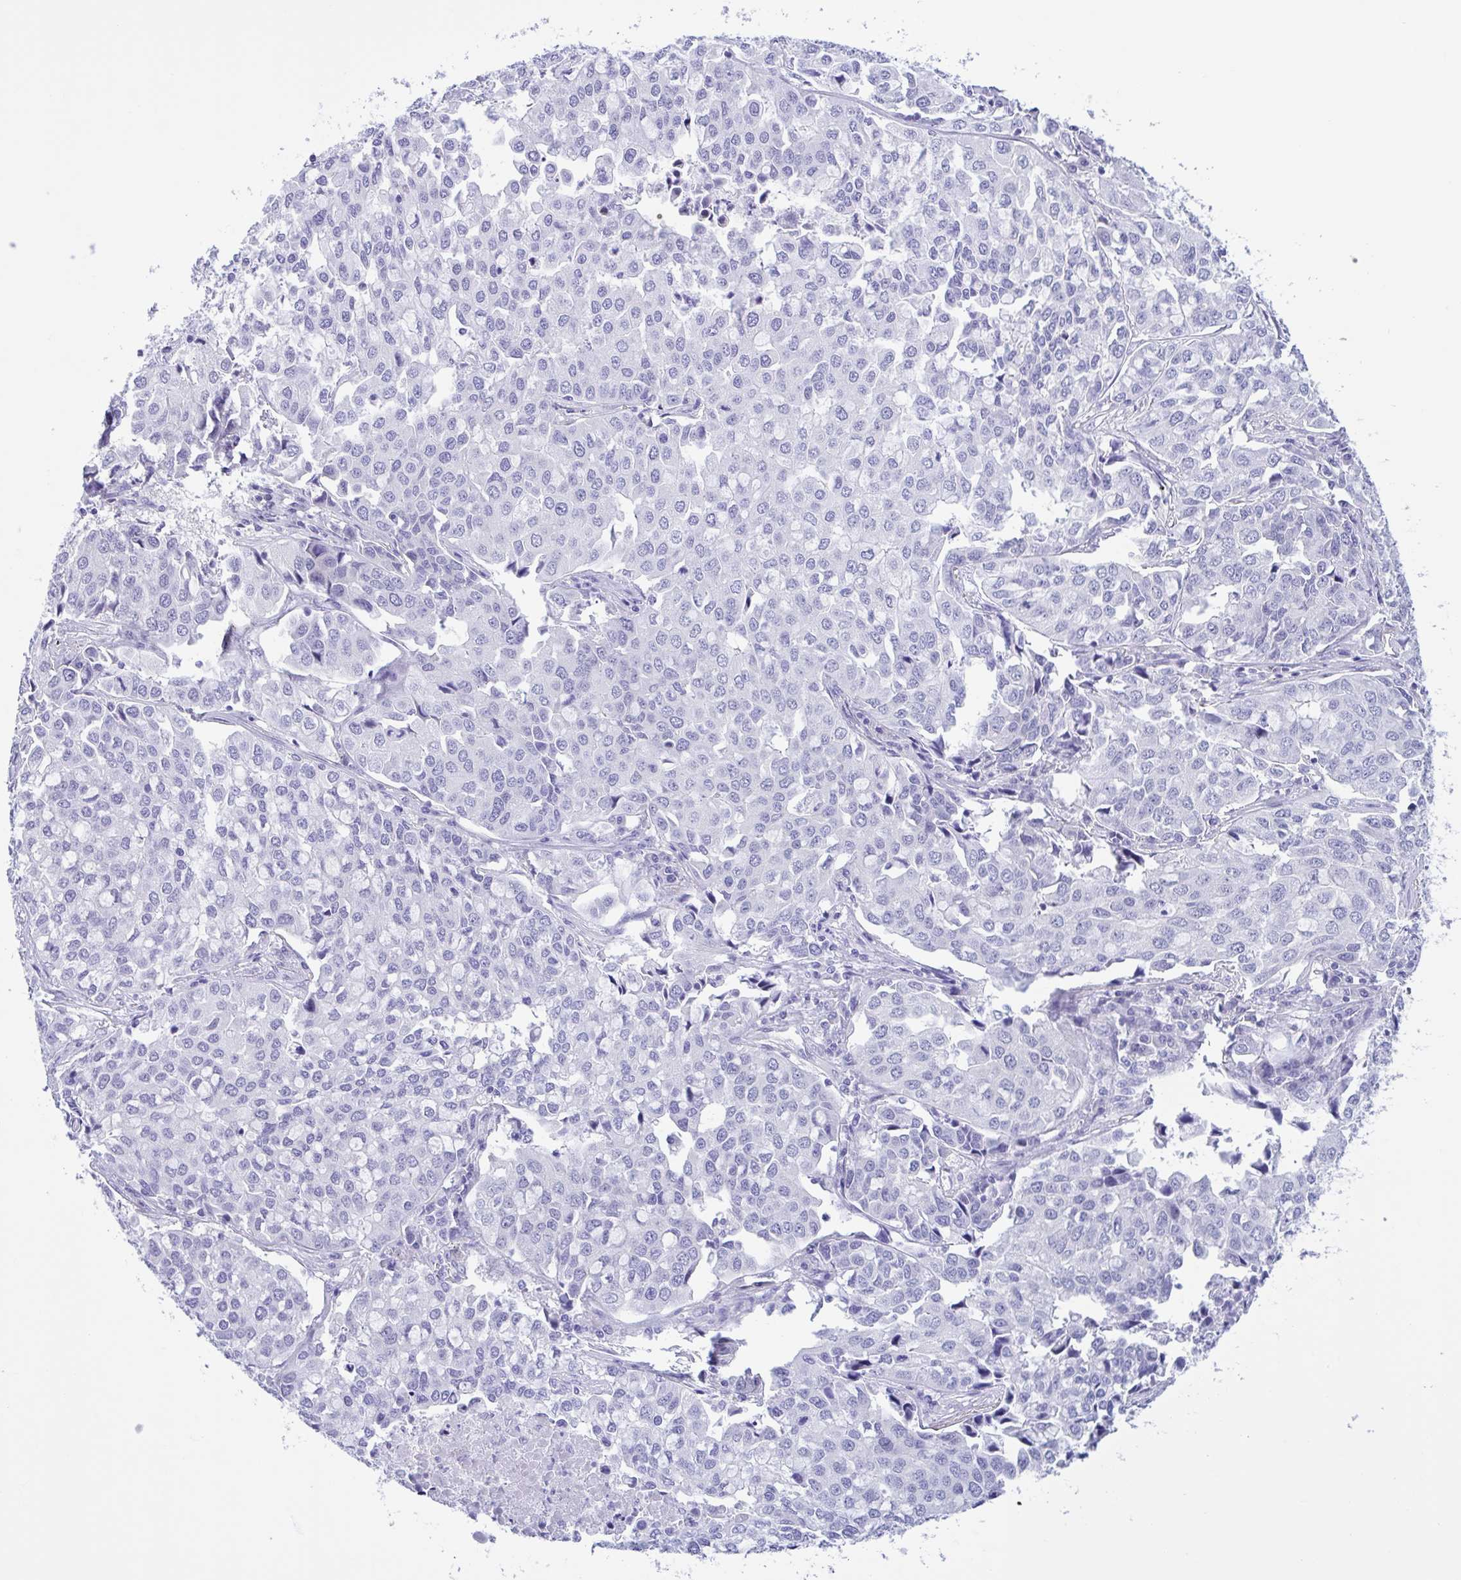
{"staining": {"intensity": "negative", "quantity": "none", "location": "none"}, "tissue": "lung cancer", "cell_type": "Tumor cells", "image_type": "cancer", "snomed": [{"axis": "morphology", "description": "Adenocarcinoma, NOS"}, {"axis": "morphology", "description": "Adenocarcinoma, metastatic, NOS"}, {"axis": "topography", "description": "Lymph node"}, {"axis": "topography", "description": "Lung"}], "caption": "Tumor cells are negative for brown protein staining in lung cancer (adenocarcinoma).", "gene": "AHCYL2", "patient": {"sex": "female", "age": 65}}